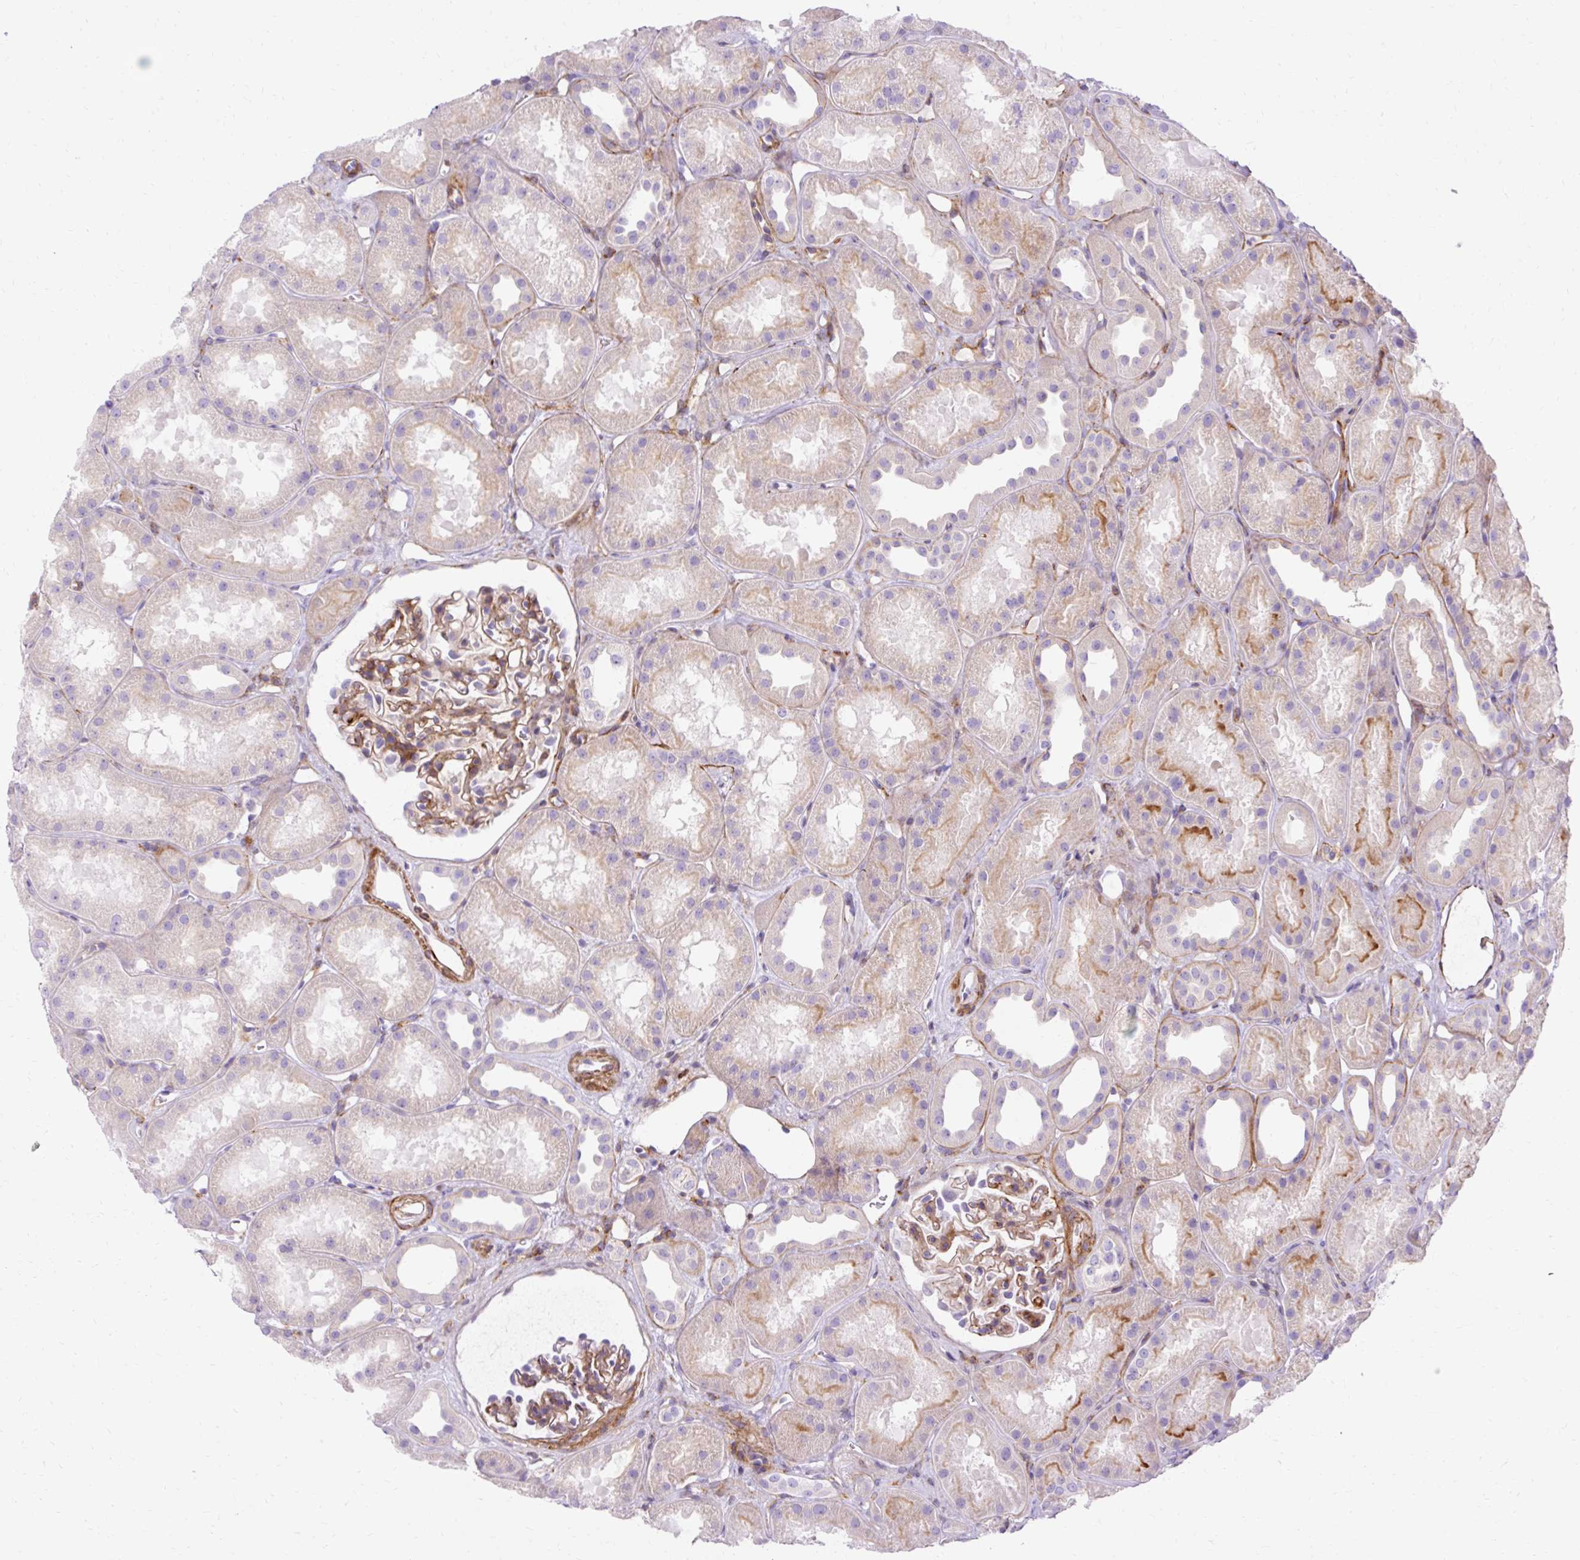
{"staining": {"intensity": "moderate", "quantity": "25%-75%", "location": "cytoplasmic/membranous"}, "tissue": "kidney", "cell_type": "Cells in glomeruli", "image_type": "normal", "snomed": [{"axis": "morphology", "description": "Normal tissue, NOS"}, {"axis": "topography", "description": "Kidney"}], "caption": "Immunohistochemical staining of unremarkable kidney reveals moderate cytoplasmic/membranous protein positivity in approximately 25%-75% of cells in glomeruli.", "gene": "CORO7", "patient": {"sex": "male", "age": 61}}